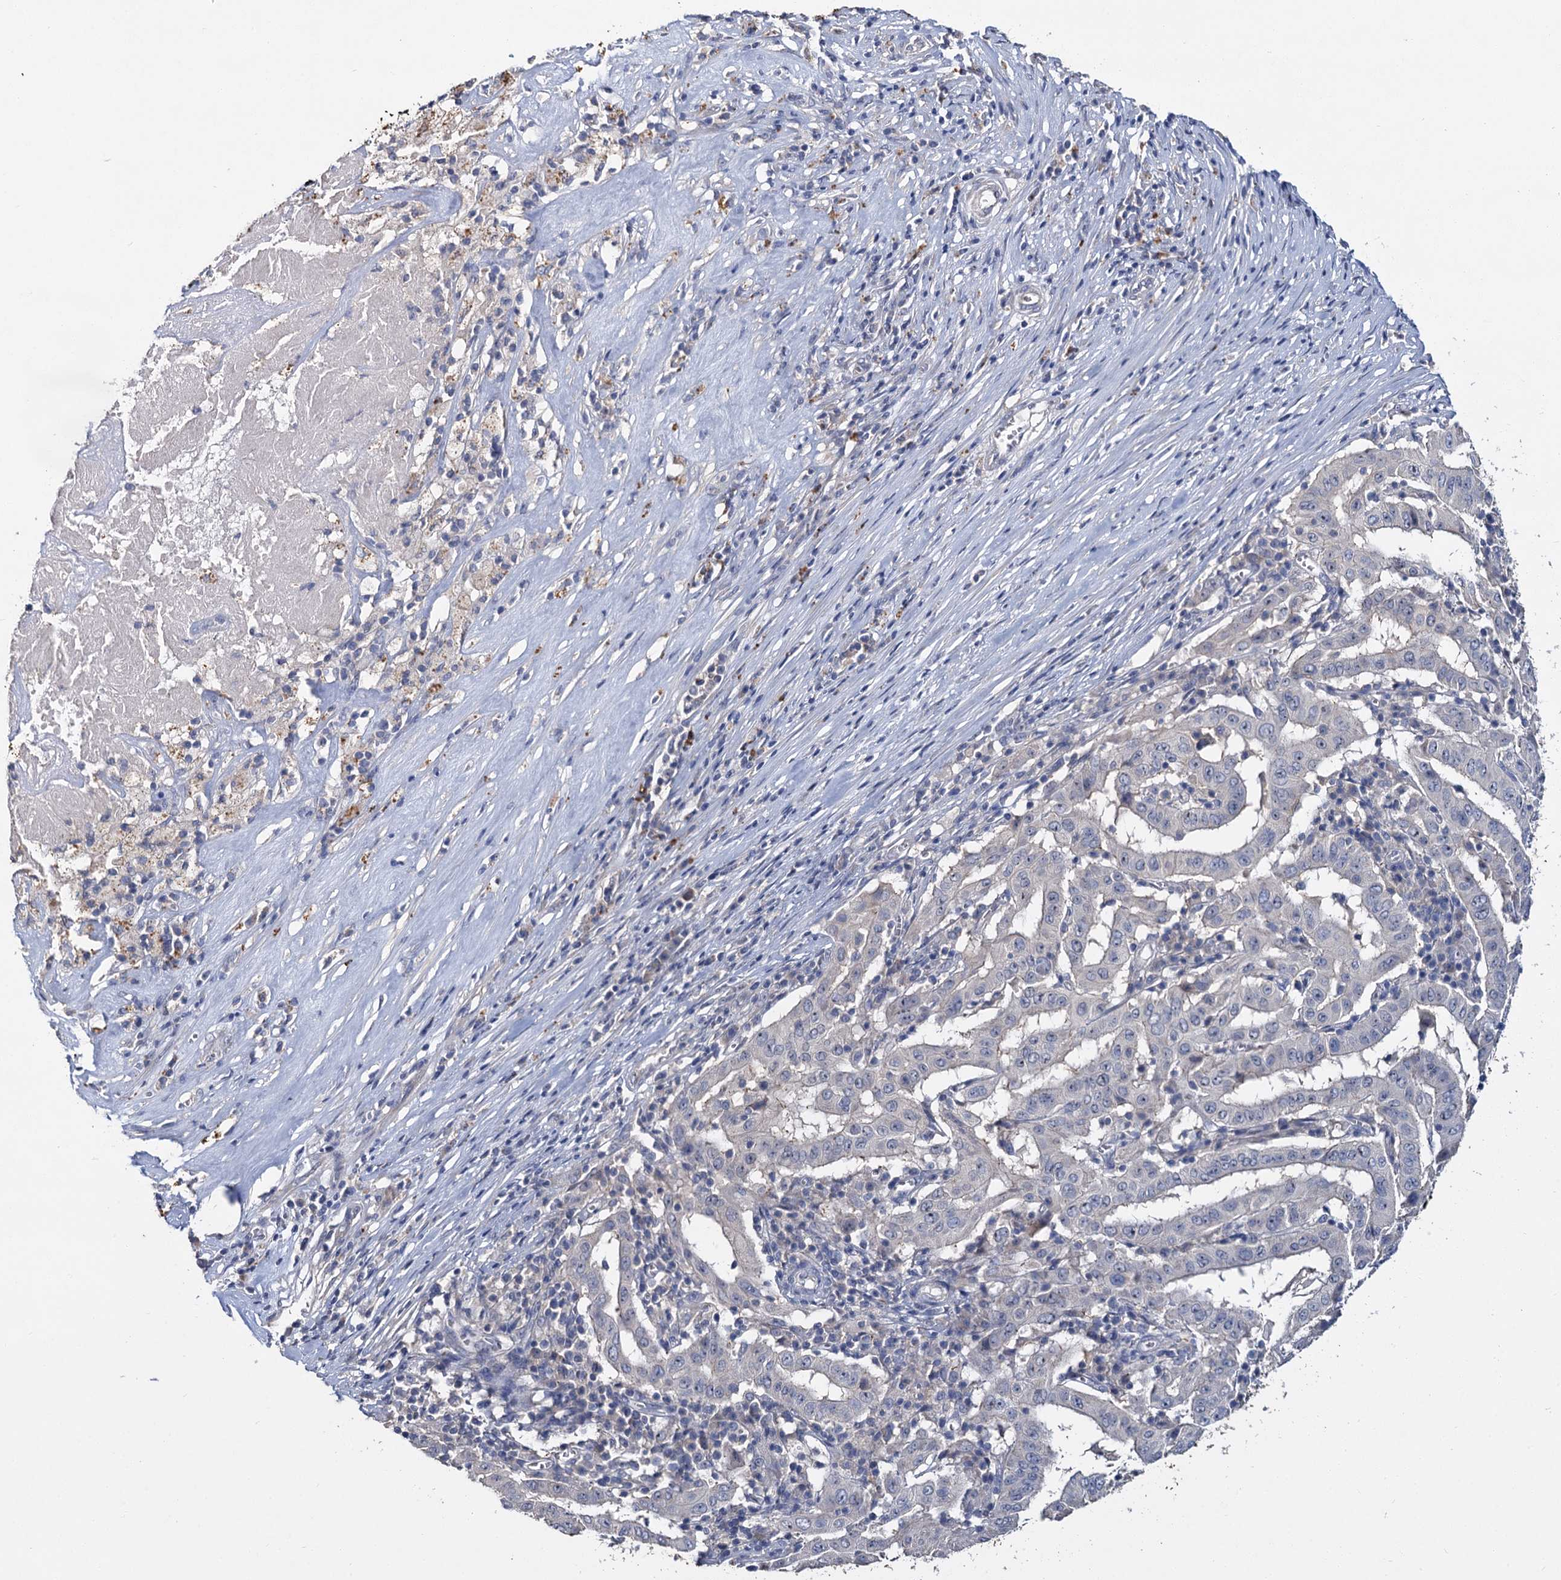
{"staining": {"intensity": "negative", "quantity": "none", "location": "none"}, "tissue": "pancreatic cancer", "cell_type": "Tumor cells", "image_type": "cancer", "snomed": [{"axis": "morphology", "description": "Adenocarcinoma, NOS"}, {"axis": "topography", "description": "Pancreas"}], "caption": "Photomicrograph shows no significant protein positivity in tumor cells of pancreatic adenocarcinoma.", "gene": "ATP9A", "patient": {"sex": "male", "age": 63}}